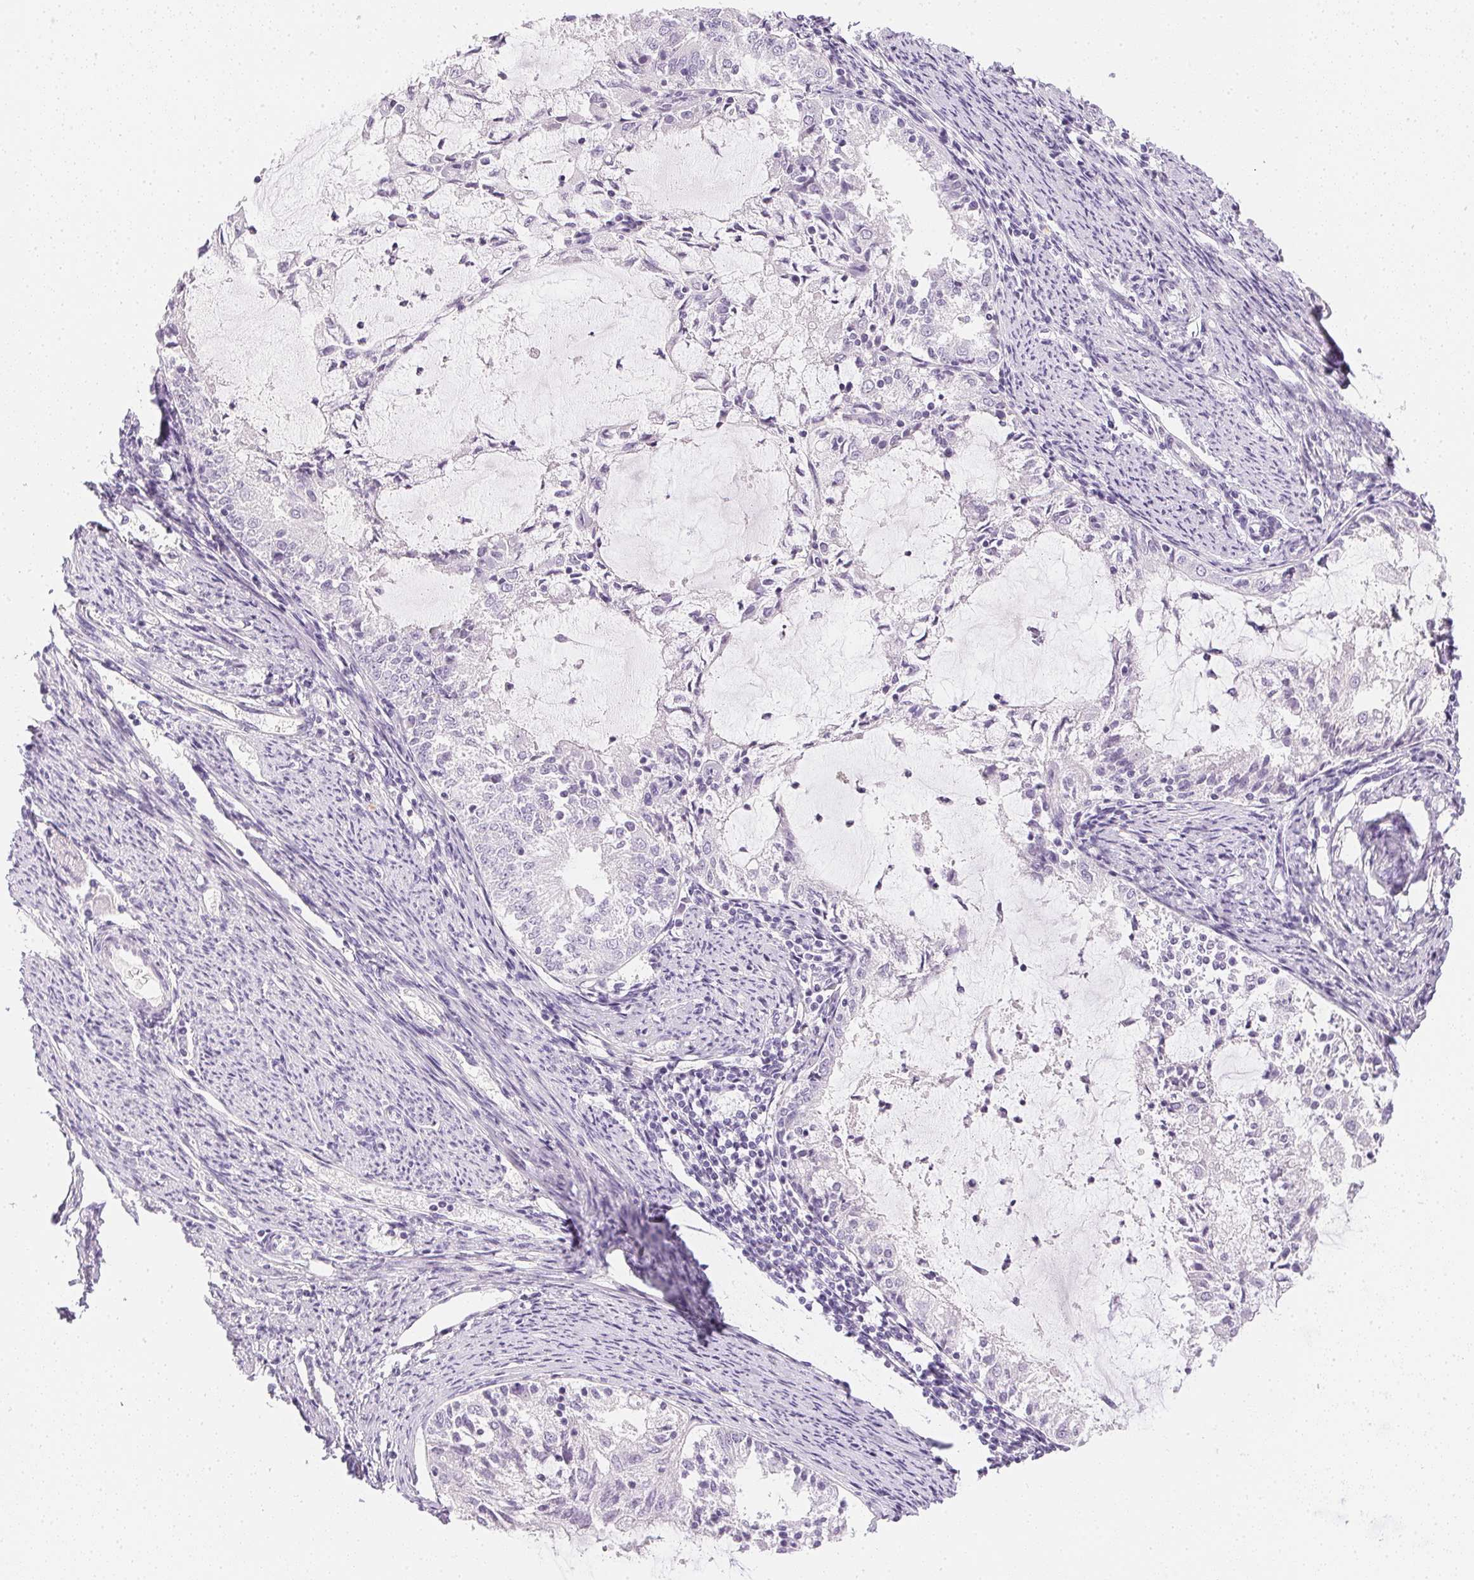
{"staining": {"intensity": "negative", "quantity": "none", "location": "none"}, "tissue": "endometrial cancer", "cell_type": "Tumor cells", "image_type": "cancer", "snomed": [{"axis": "morphology", "description": "Adenocarcinoma, NOS"}, {"axis": "topography", "description": "Endometrium"}], "caption": "Immunohistochemical staining of adenocarcinoma (endometrial) shows no significant staining in tumor cells. (Brightfield microscopy of DAB (3,3'-diaminobenzidine) immunohistochemistry (IHC) at high magnification).", "gene": "PPY", "patient": {"sex": "female", "age": 57}}